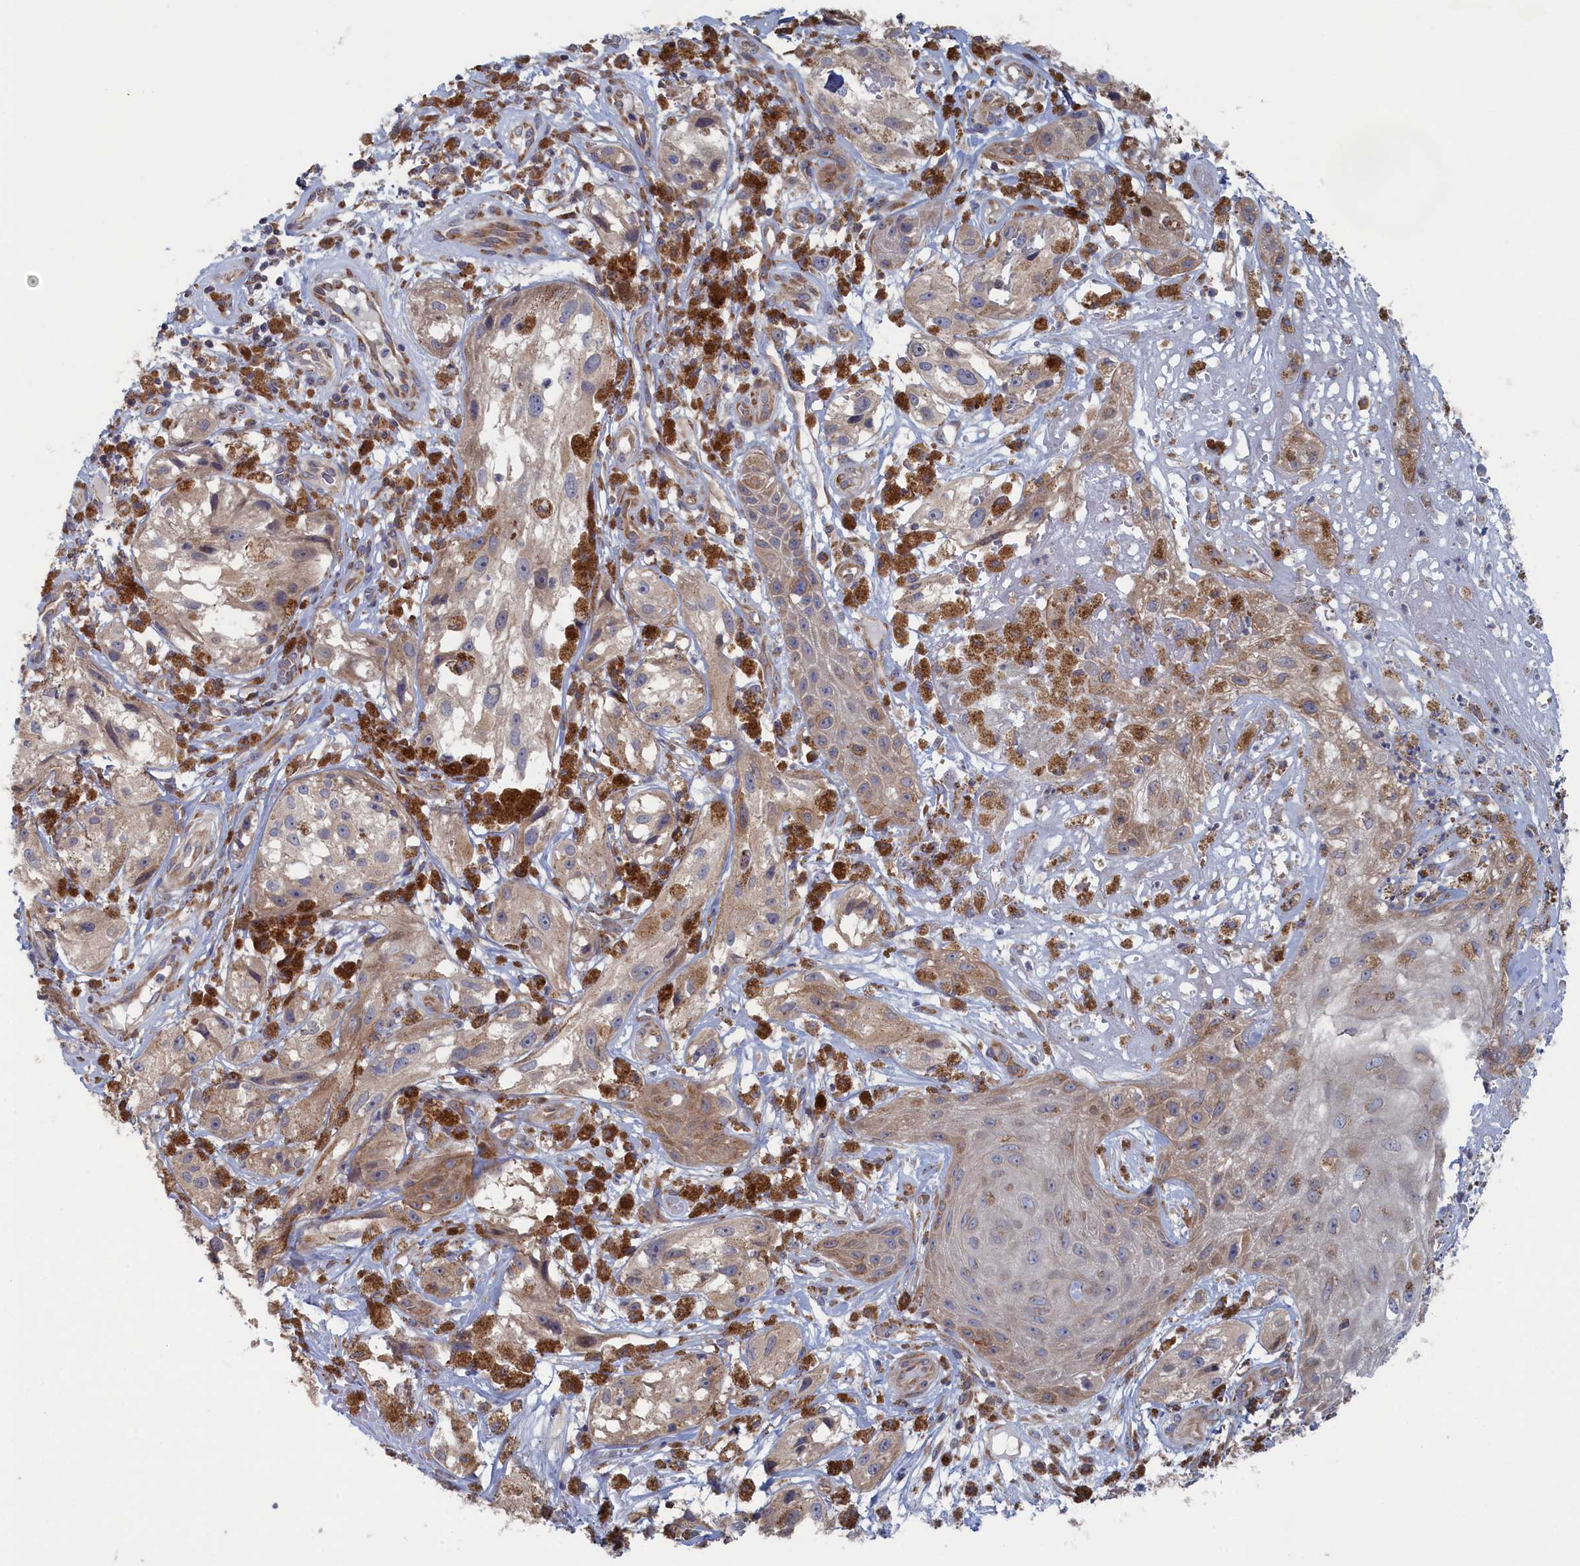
{"staining": {"intensity": "weak", "quantity": "25%-75%", "location": "cytoplasmic/membranous"}, "tissue": "melanoma", "cell_type": "Tumor cells", "image_type": "cancer", "snomed": [{"axis": "morphology", "description": "Malignant melanoma, NOS"}, {"axis": "topography", "description": "Skin"}], "caption": "Weak cytoplasmic/membranous staining is seen in about 25%-75% of tumor cells in melanoma.", "gene": "BPIFB6", "patient": {"sex": "male", "age": 88}}